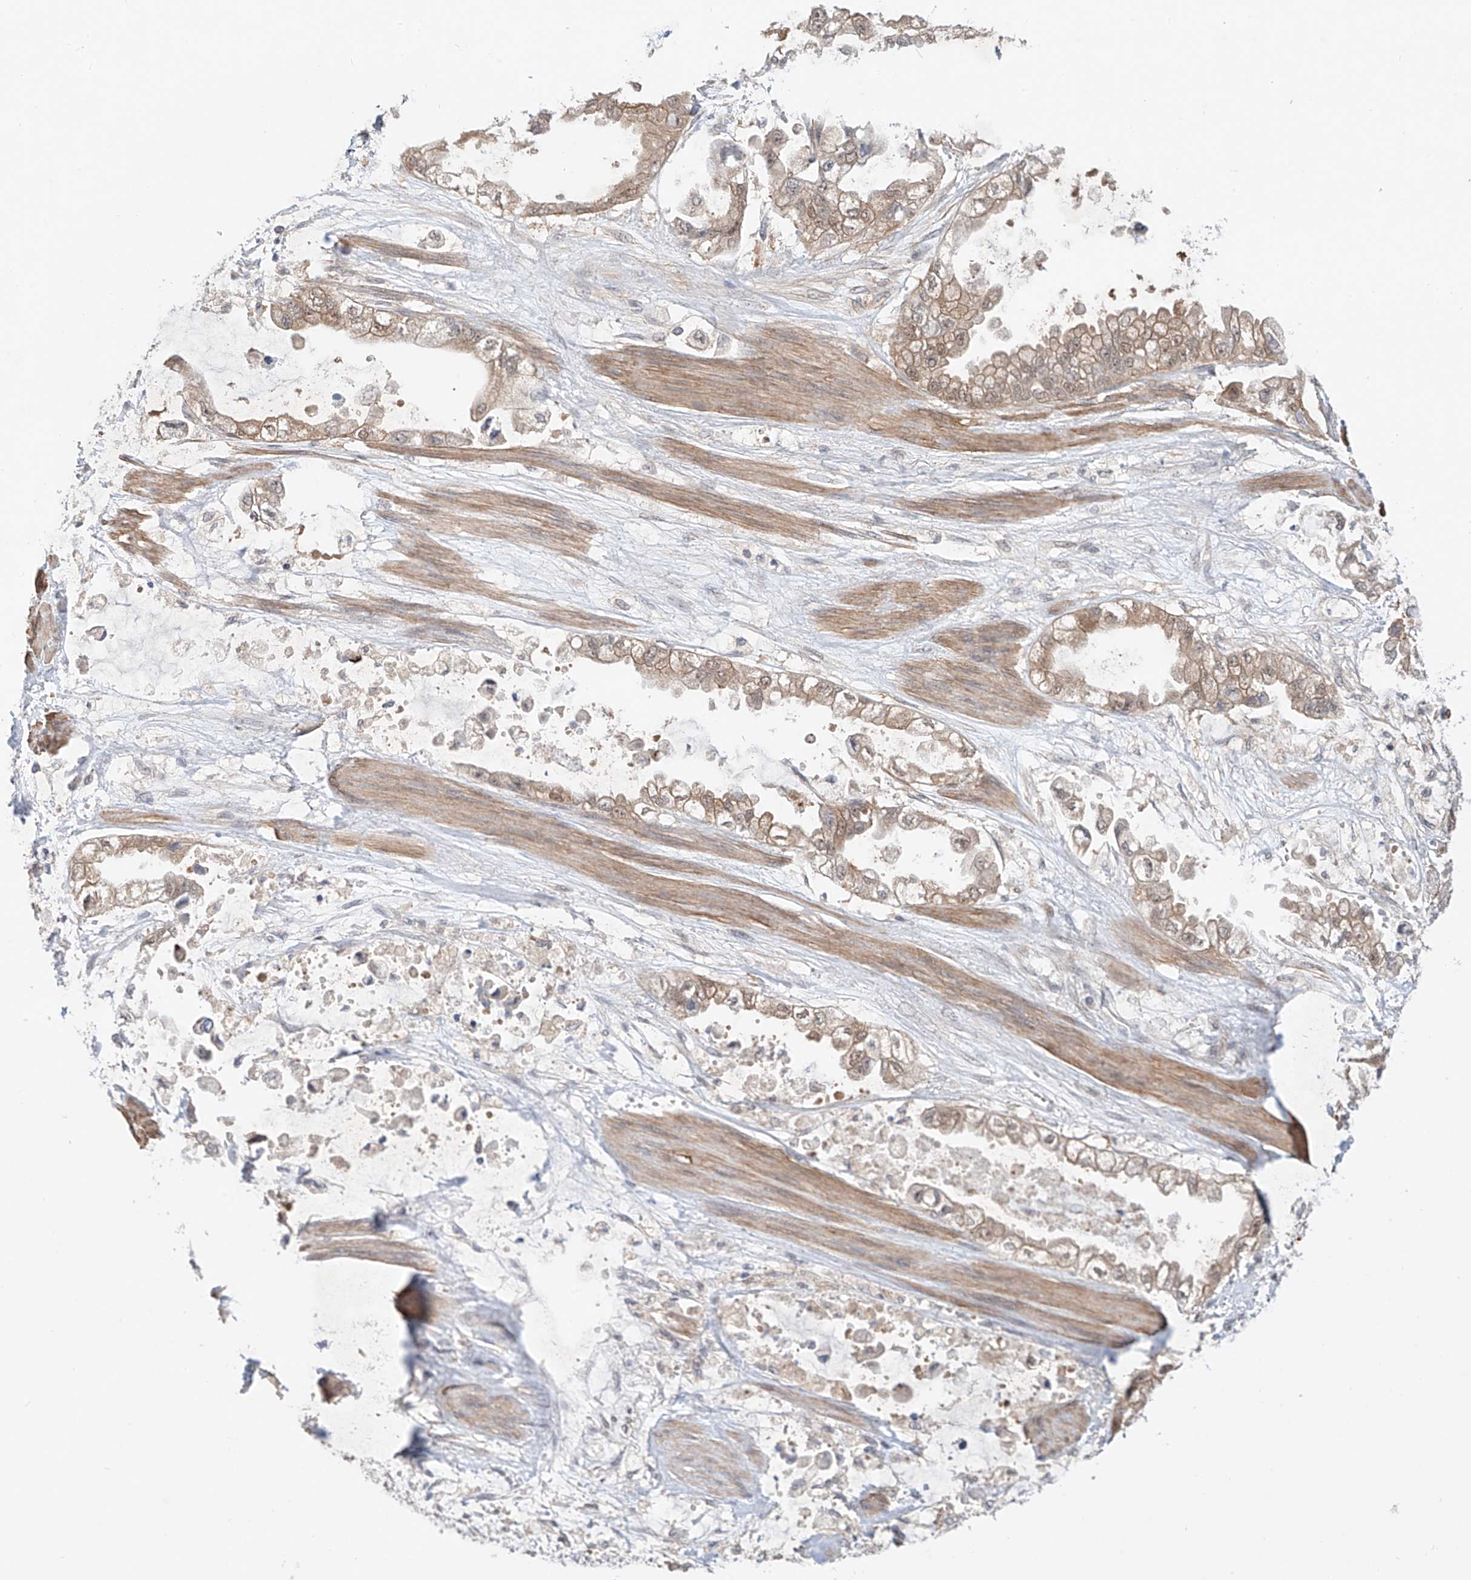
{"staining": {"intensity": "weak", "quantity": "25%-75%", "location": "cytoplasmic/membranous"}, "tissue": "stomach cancer", "cell_type": "Tumor cells", "image_type": "cancer", "snomed": [{"axis": "morphology", "description": "Adenocarcinoma, NOS"}, {"axis": "topography", "description": "Stomach"}], "caption": "Protein staining reveals weak cytoplasmic/membranous expression in approximately 25%-75% of tumor cells in stomach cancer (adenocarcinoma). (IHC, brightfield microscopy, high magnification).", "gene": "TSR2", "patient": {"sex": "male", "age": 62}}